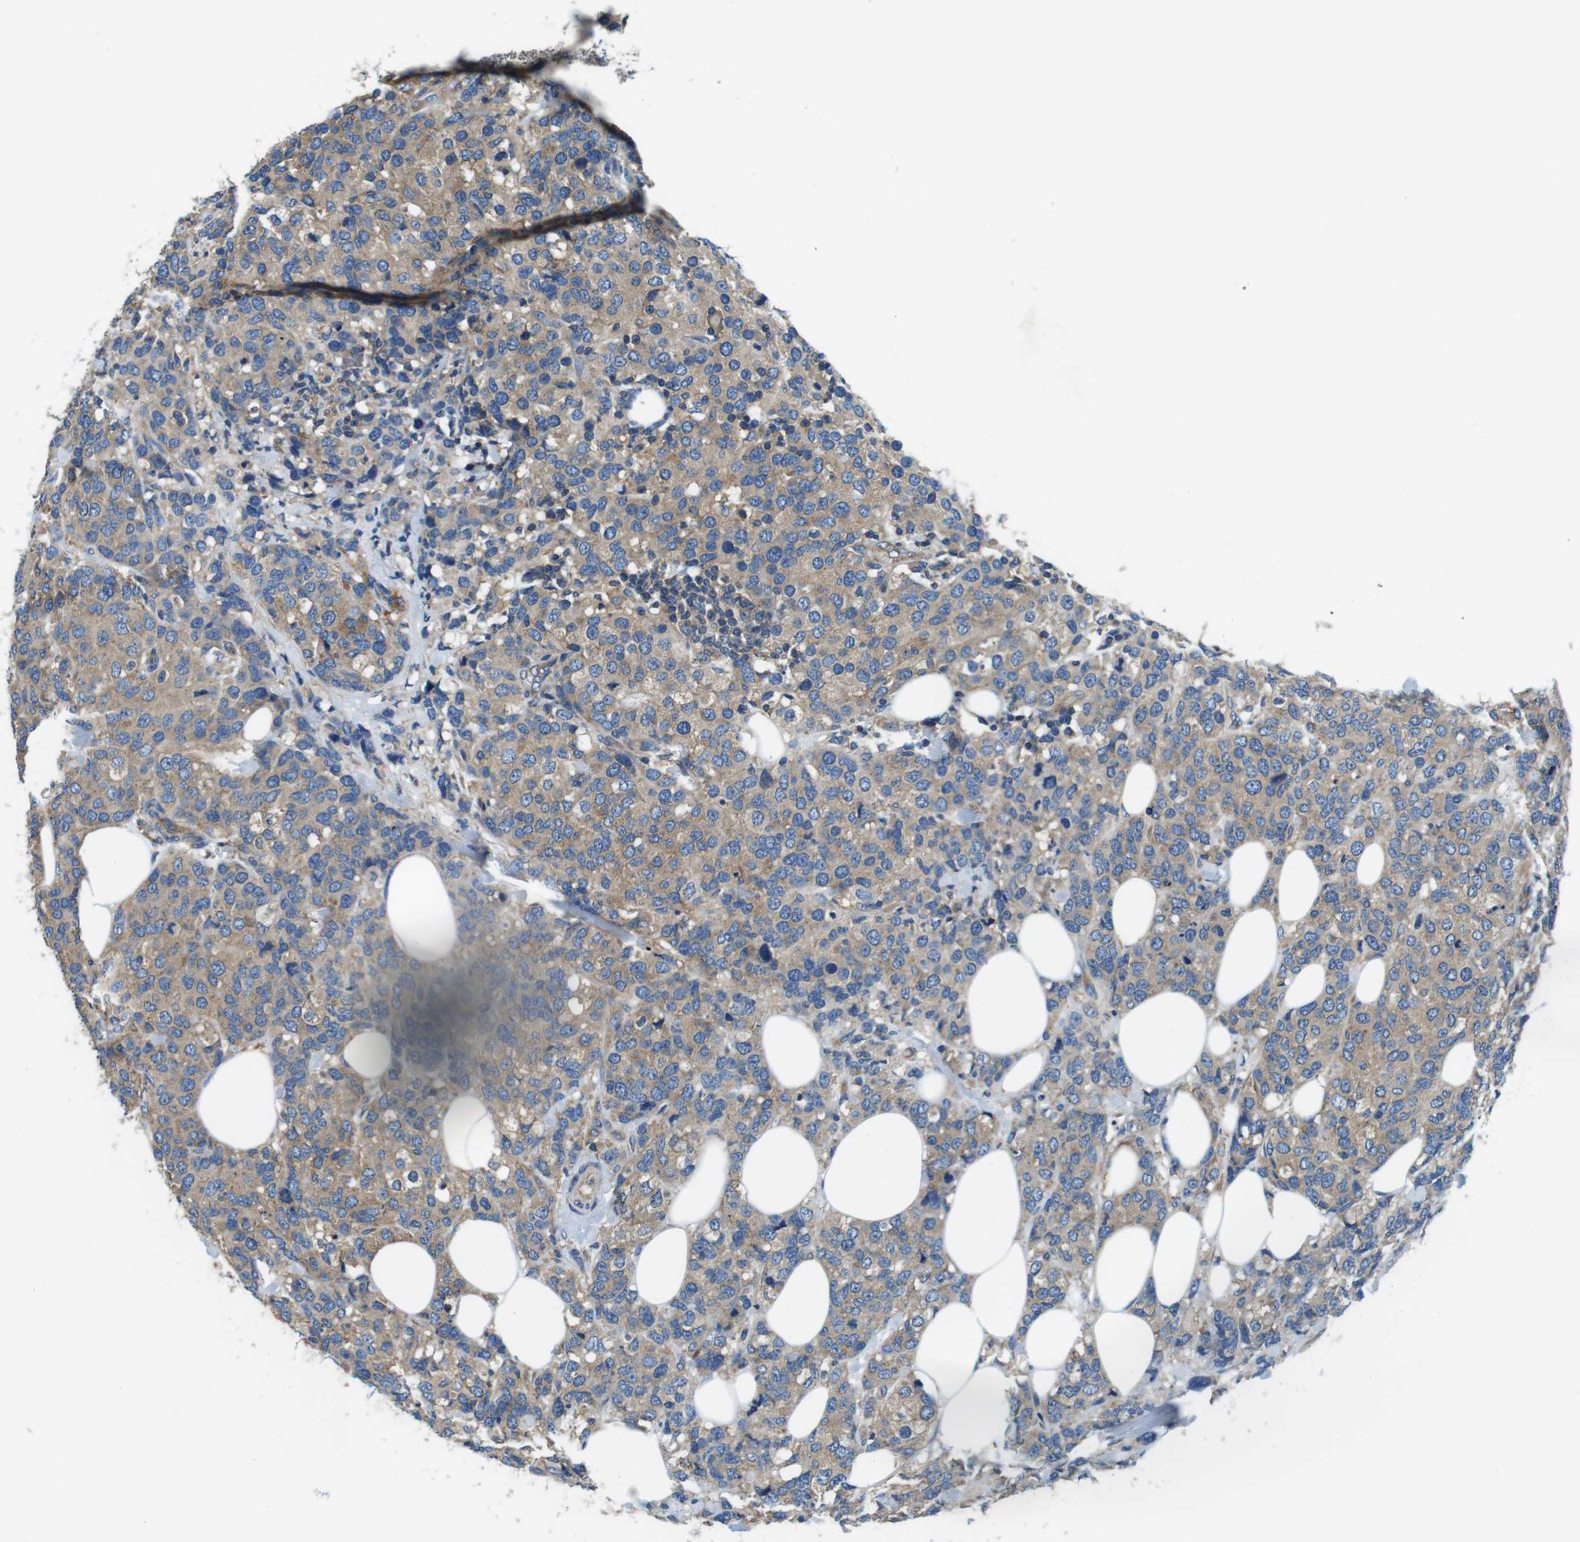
{"staining": {"intensity": "weak", "quantity": ">75%", "location": "cytoplasmic/membranous"}, "tissue": "breast cancer", "cell_type": "Tumor cells", "image_type": "cancer", "snomed": [{"axis": "morphology", "description": "Lobular carcinoma"}, {"axis": "topography", "description": "Breast"}], "caption": "Approximately >75% of tumor cells in human breast cancer (lobular carcinoma) reveal weak cytoplasmic/membranous protein staining as visualized by brown immunohistochemical staining.", "gene": "DENND4C", "patient": {"sex": "female", "age": 59}}